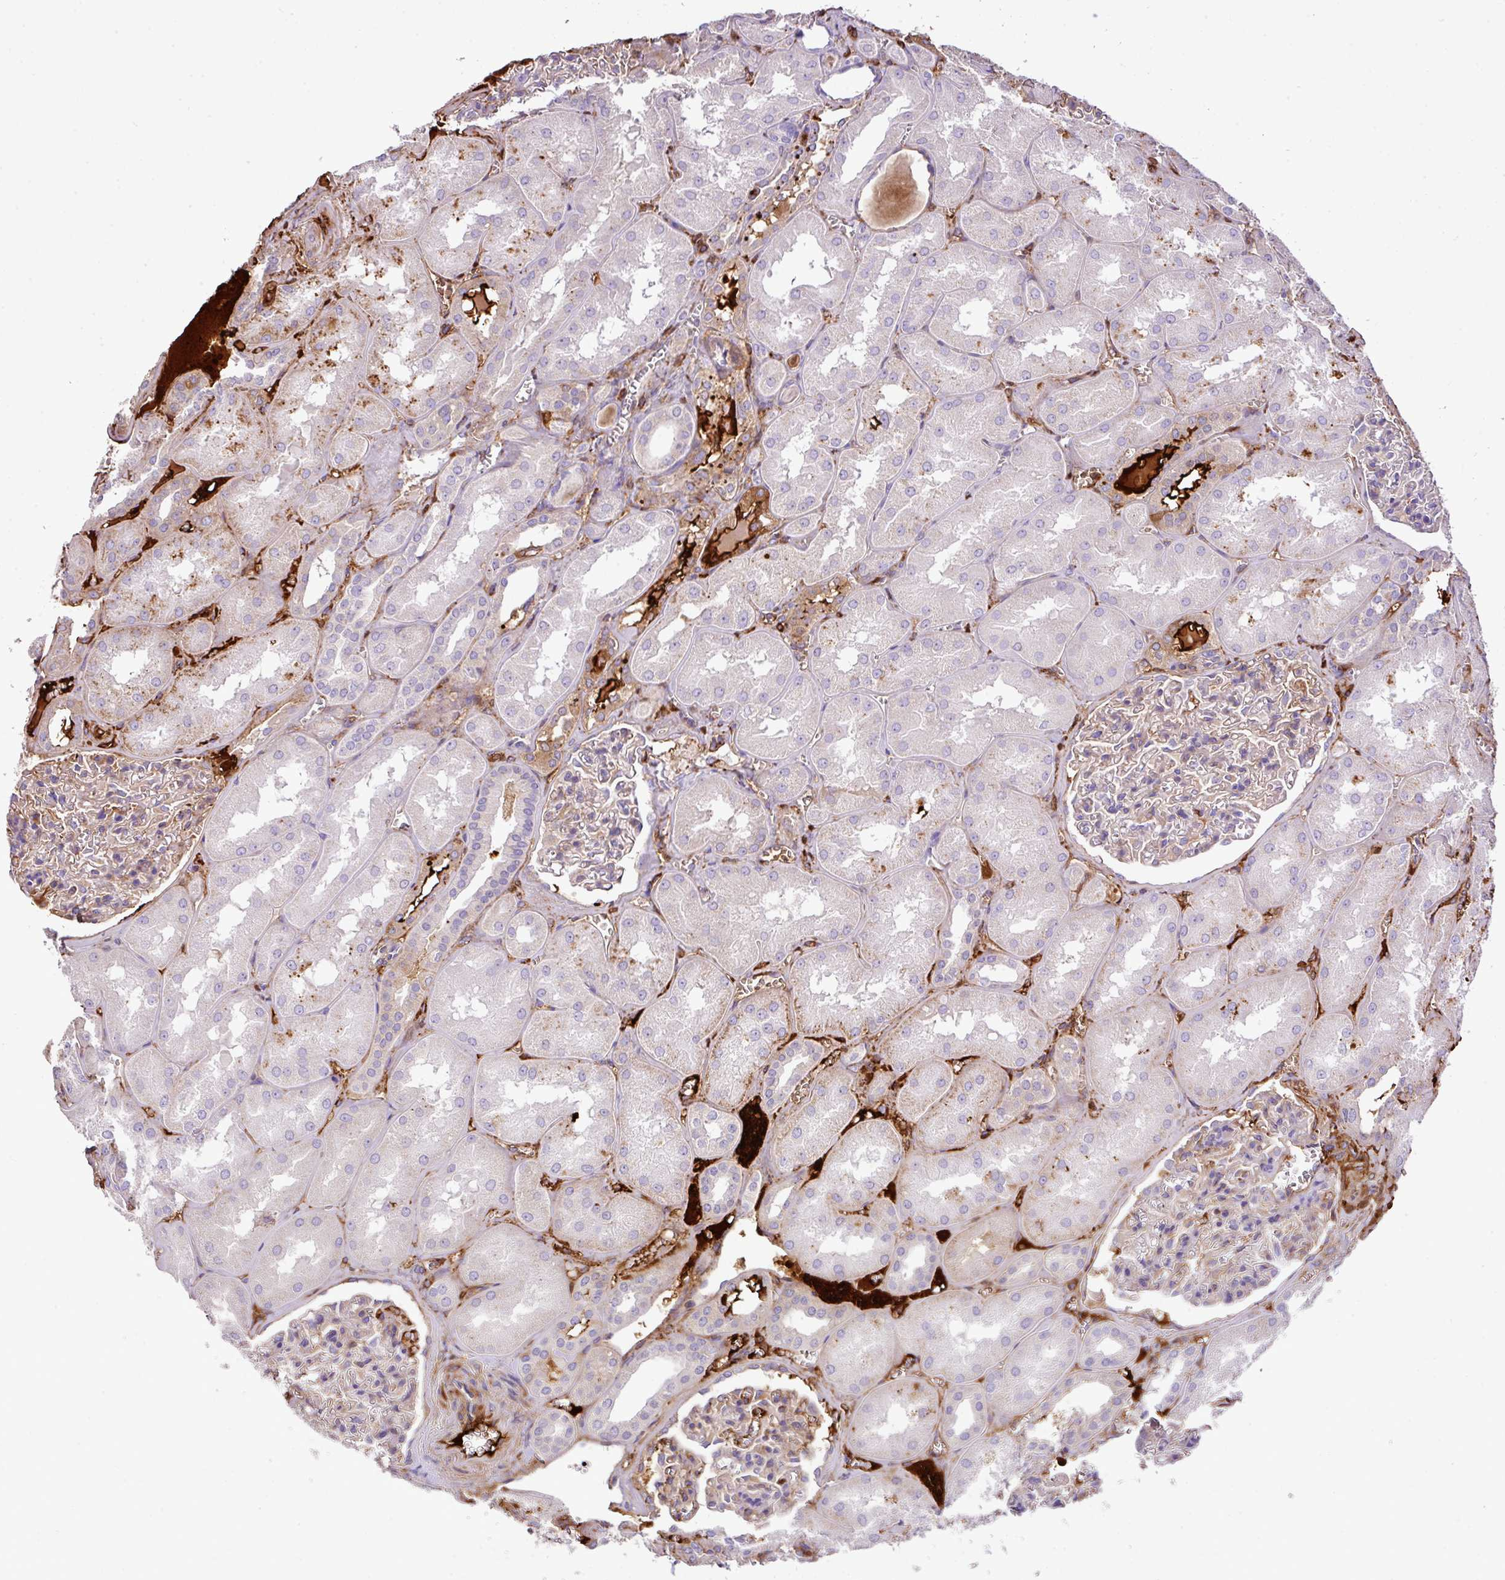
{"staining": {"intensity": "weak", "quantity": "<25%", "location": "cytoplasmic/membranous"}, "tissue": "kidney", "cell_type": "Cells in glomeruli", "image_type": "normal", "snomed": [{"axis": "morphology", "description": "Normal tissue, NOS"}, {"axis": "topography", "description": "Kidney"}], "caption": "Immunohistochemistry micrograph of normal kidney: kidney stained with DAB reveals no significant protein positivity in cells in glomeruli. (Stains: DAB (3,3'-diaminobenzidine) IHC with hematoxylin counter stain, Microscopy: brightfield microscopy at high magnification).", "gene": "CTXN2", "patient": {"sex": "male", "age": 61}}